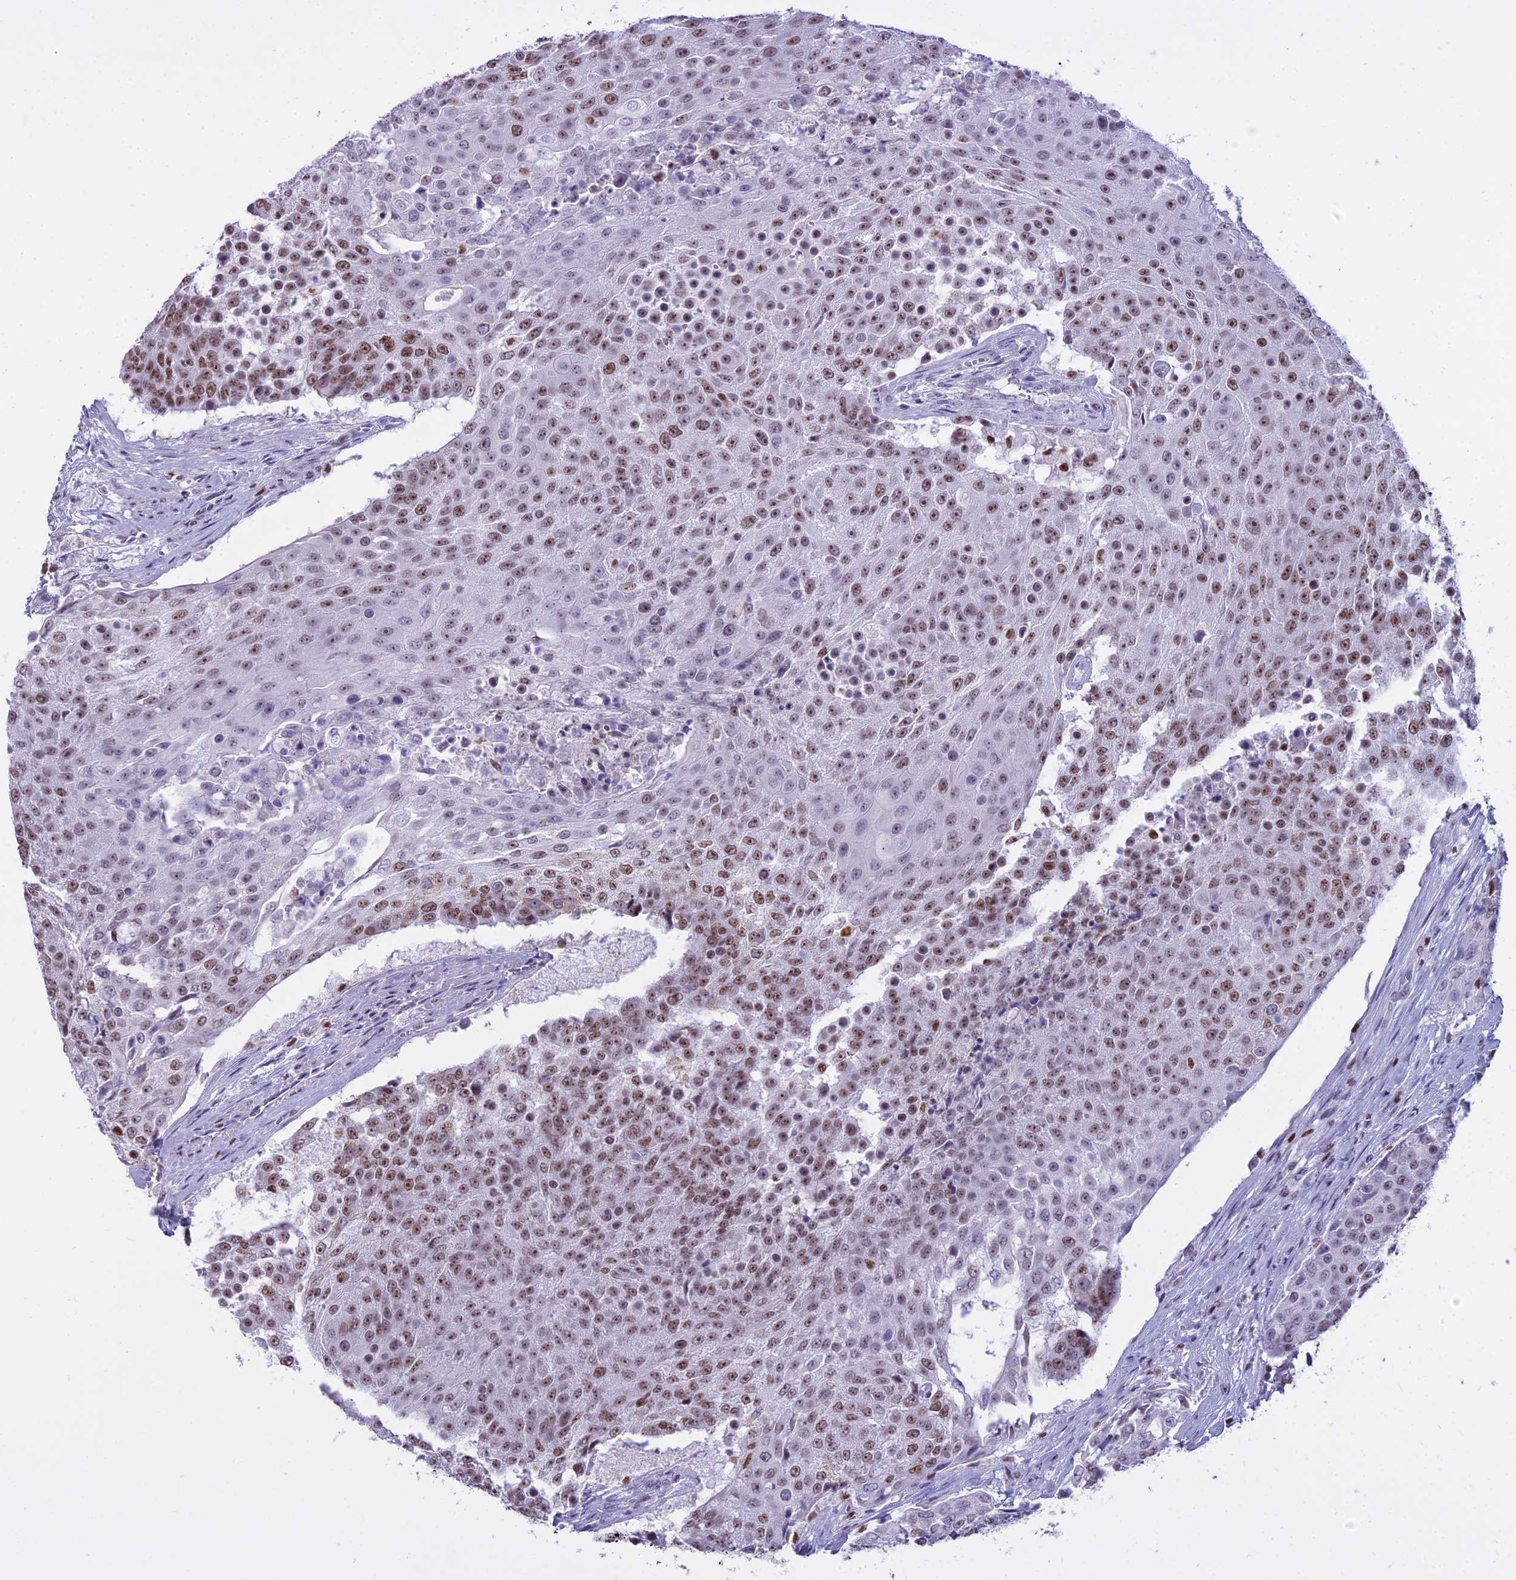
{"staining": {"intensity": "moderate", "quantity": "25%-75%", "location": "nuclear"}, "tissue": "urothelial cancer", "cell_type": "Tumor cells", "image_type": "cancer", "snomed": [{"axis": "morphology", "description": "Urothelial carcinoma, High grade"}, {"axis": "topography", "description": "Urinary bladder"}], "caption": "Protein staining by immunohistochemistry (IHC) reveals moderate nuclear positivity in about 25%-75% of tumor cells in high-grade urothelial carcinoma. Using DAB (brown) and hematoxylin (blue) stains, captured at high magnification using brightfield microscopy.", "gene": "PARP1", "patient": {"sex": "female", "age": 63}}